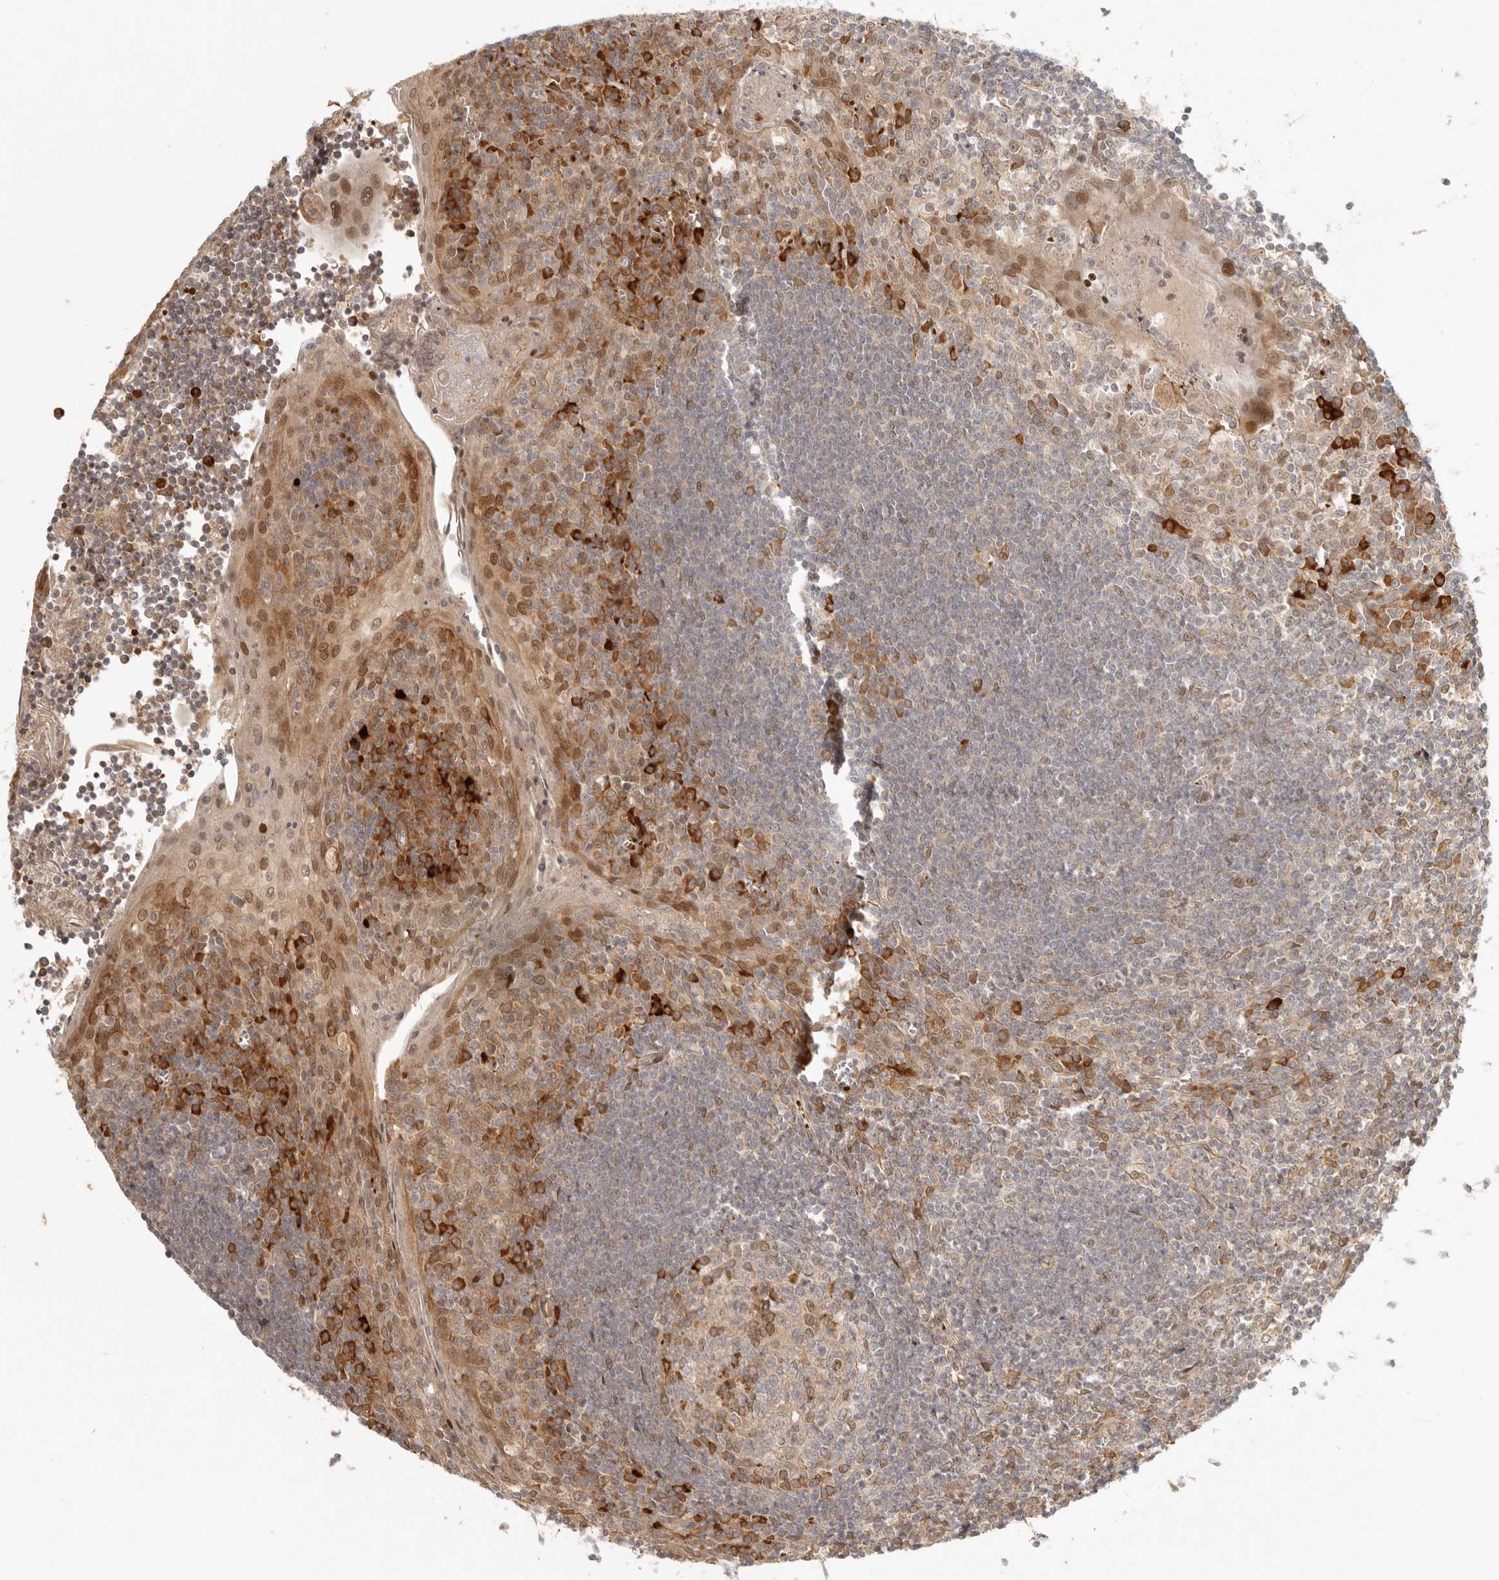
{"staining": {"intensity": "moderate", "quantity": "<25%", "location": "cytoplasmic/membranous,nuclear"}, "tissue": "tonsil", "cell_type": "Germinal center cells", "image_type": "normal", "snomed": [{"axis": "morphology", "description": "Normal tissue, NOS"}, {"axis": "topography", "description": "Tonsil"}], "caption": "The micrograph displays staining of normal tonsil, revealing moderate cytoplasmic/membranous,nuclear protein positivity (brown color) within germinal center cells. Using DAB (brown) and hematoxylin (blue) stains, captured at high magnification using brightfield microscopy.", "gene": "AHDC1", "patient": {"sex": "male", "age": 27}}